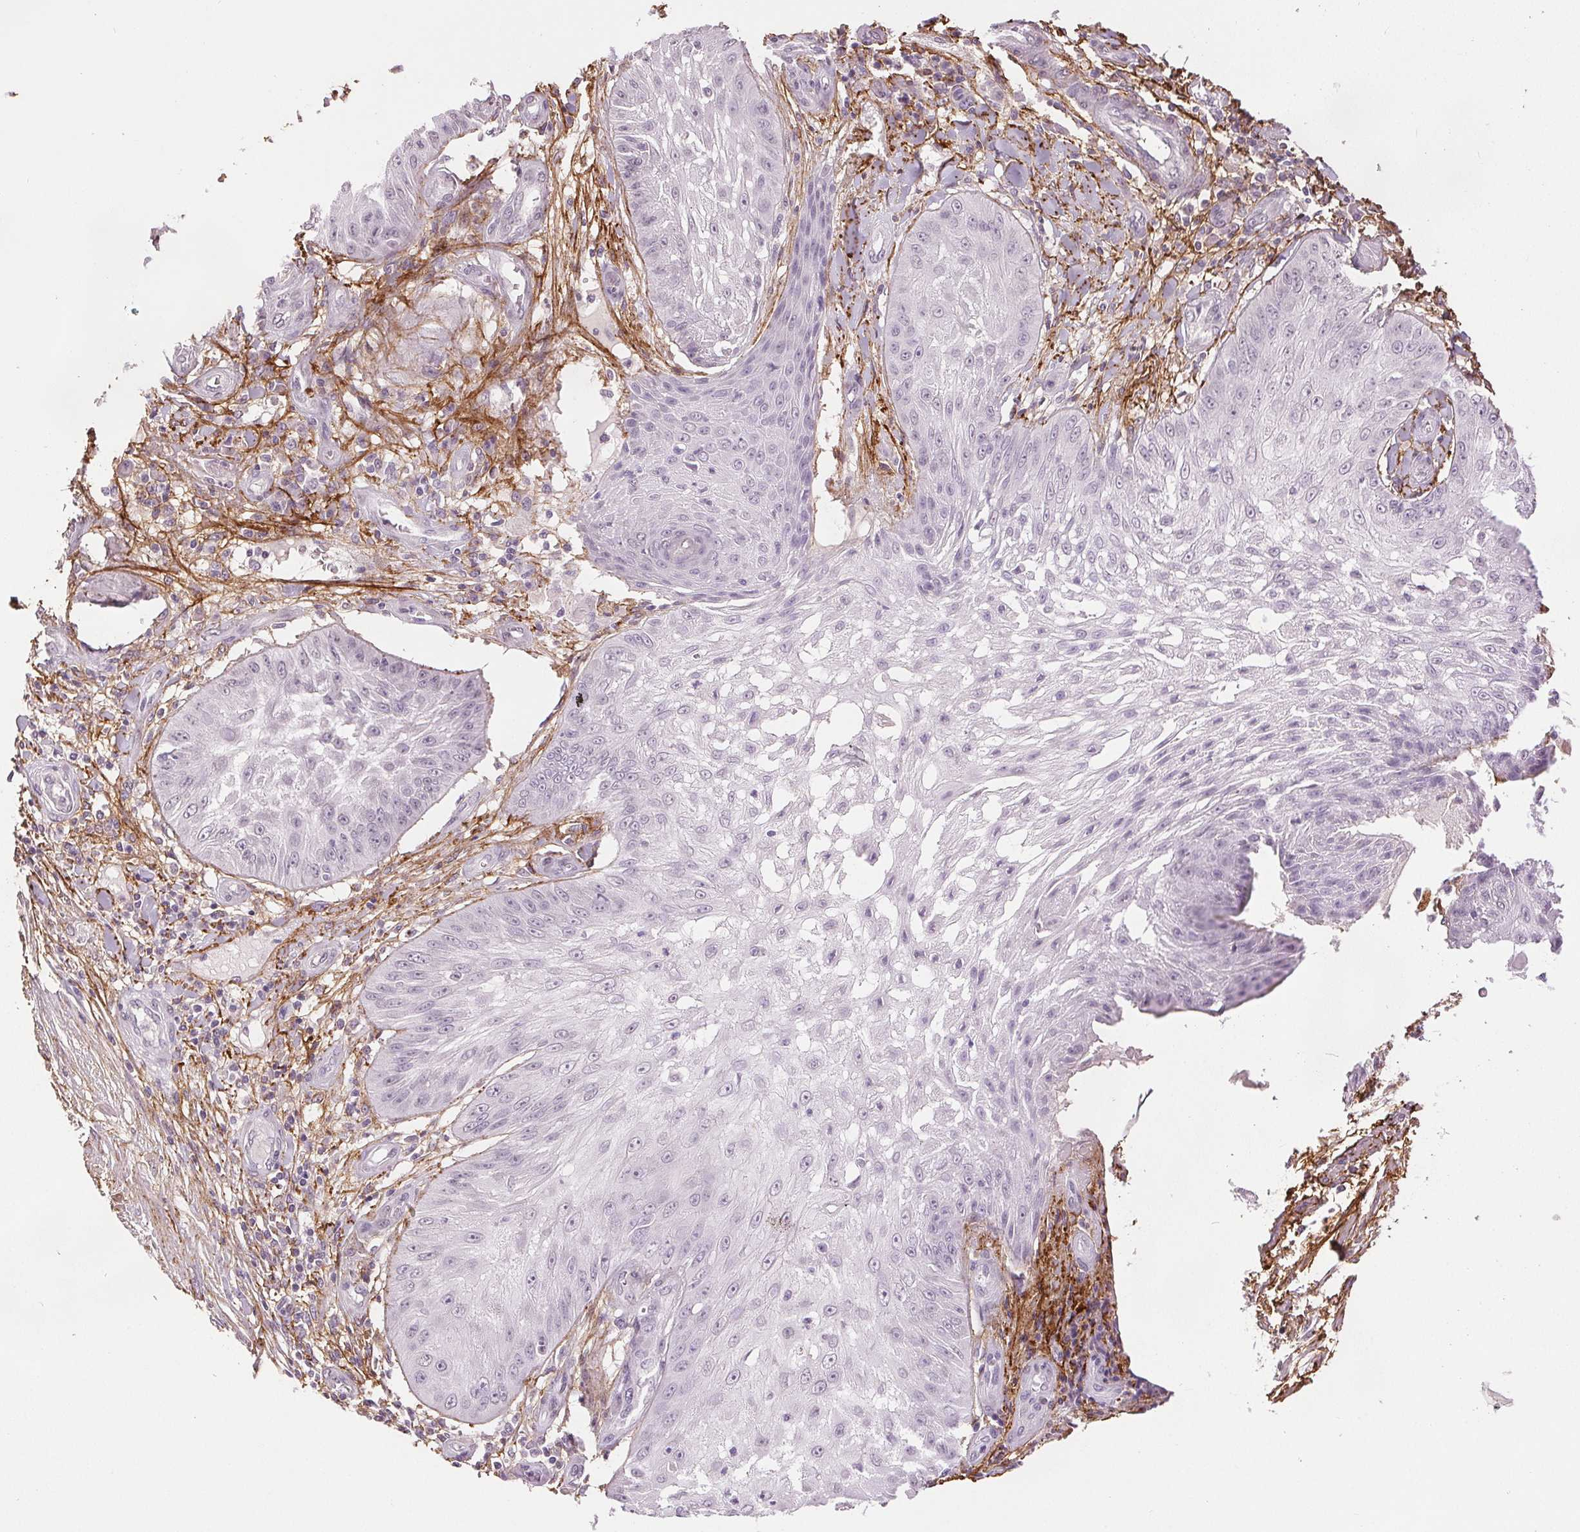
{"staining": {"intensity": "negative", "quantity": "none", "location": "none"}, "tissue": "skin cancer", "cell_type": "Tumor cells", "image_type": "cancer", "snomed": [{"axis": "morphology", "description": "Squamous cell carcinoma, NOS"}, {"axis": "topography", "description": "Skin"}], "caption": "Protein analysis of skin cancer (squamous cell carcinoma) exhibits no significant expression in tumor cells. (Stains: DAB (3,3'-diaminobenzidine) immunohistochemistry (IHC) with hematoxylin counter stain, Microscopy: brightfield microscopy at high magnification).", "gene": "FBN1", "patient": {"sex": "male", "age": 70}}